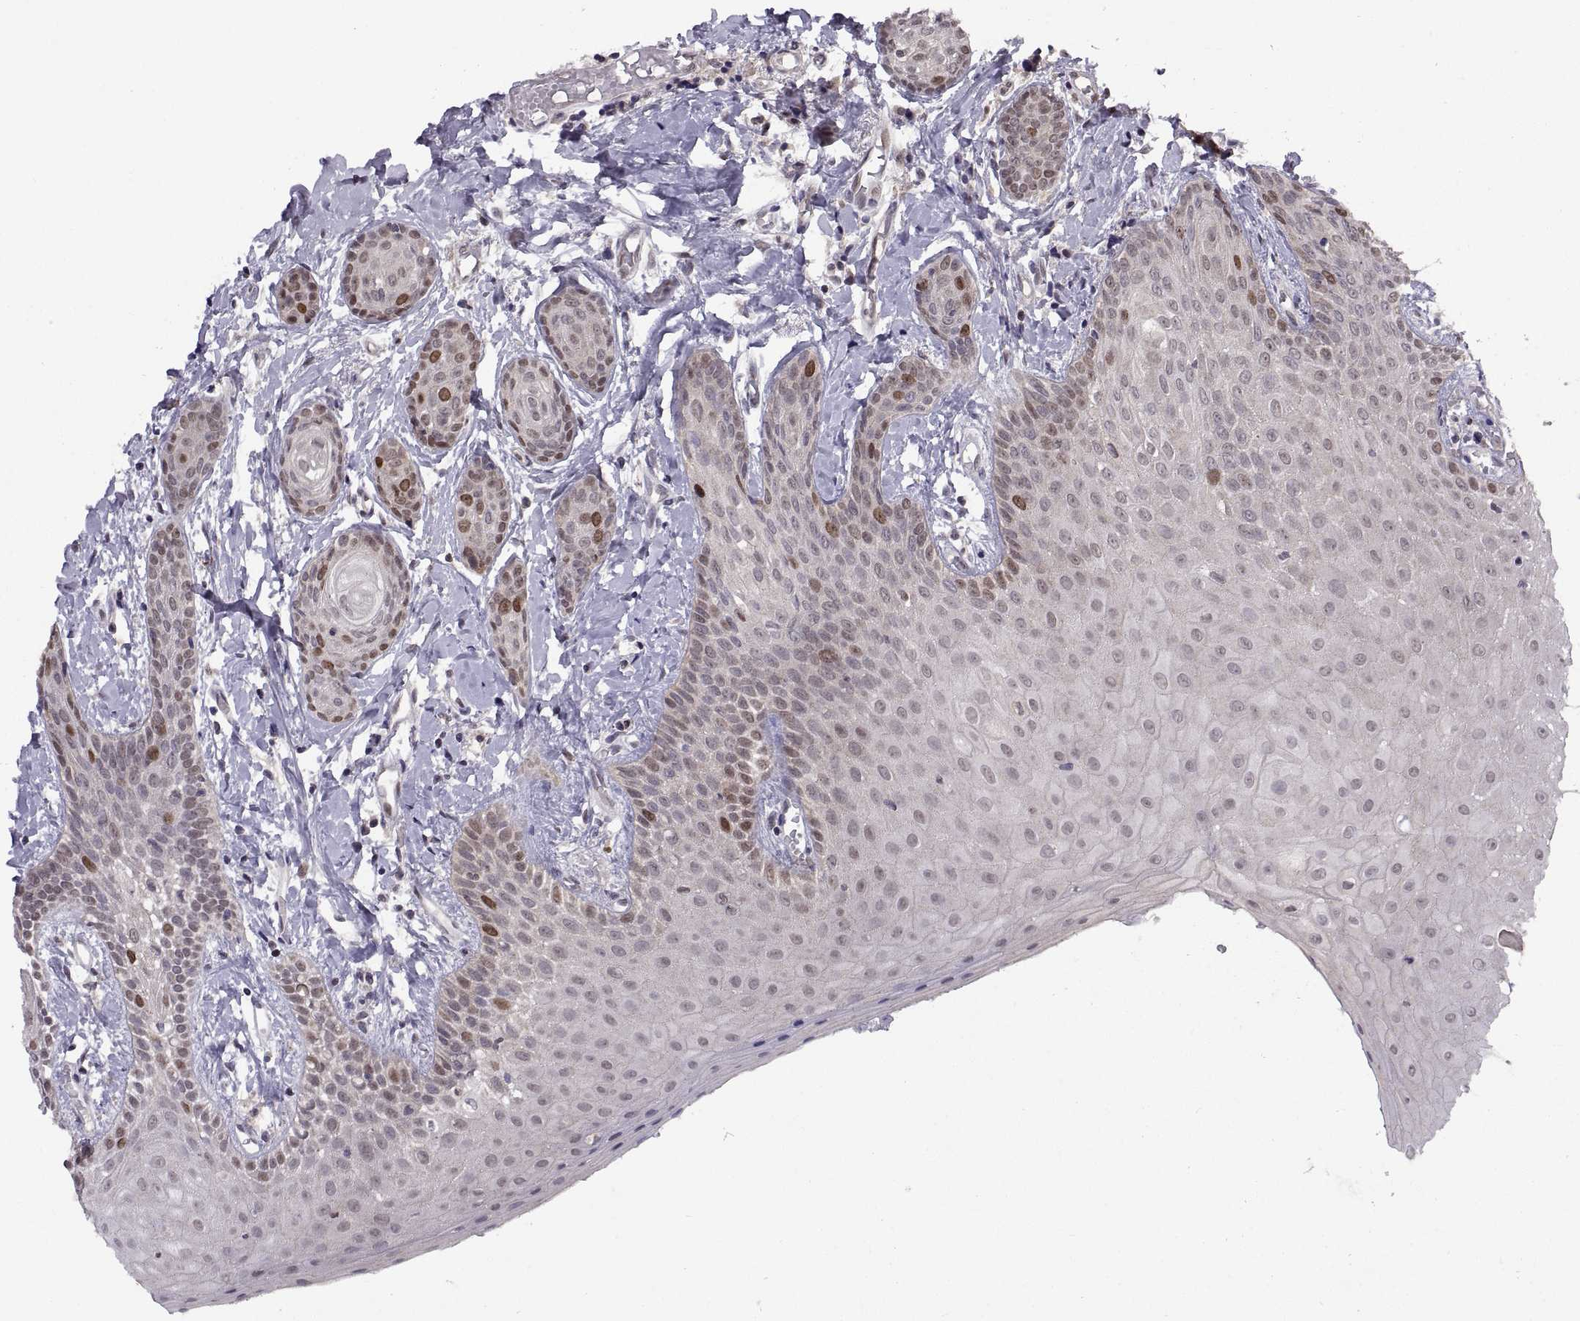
{"staining": {"intensity": "moderate", "quantity": "<25%", "location": "nuclear"}, "tissue": "head and neck cancer", "cell_type": "Tumor cells", "image_type": "cancer", "snomed": [{"axis": "morphology", "description": "Normal tissue, NOS"}, {"axis": "morphology", "description": "Squamous cell carcinoma, NOS"}, {"axis": "topography", "description": "Oral tissue"}, {"axis": "topography", "description": "Salivary gland"}, {"axis": "topography", "description": "Head-Neck"}], "caption": "Head and neck squamous cell carcinoma stained with a brown dye demonstrates moderate nuclear positive expression in approximately <25% of tumor cells.", "gene": "CHFR", "patient": {"sex": "female", "age": 62}}